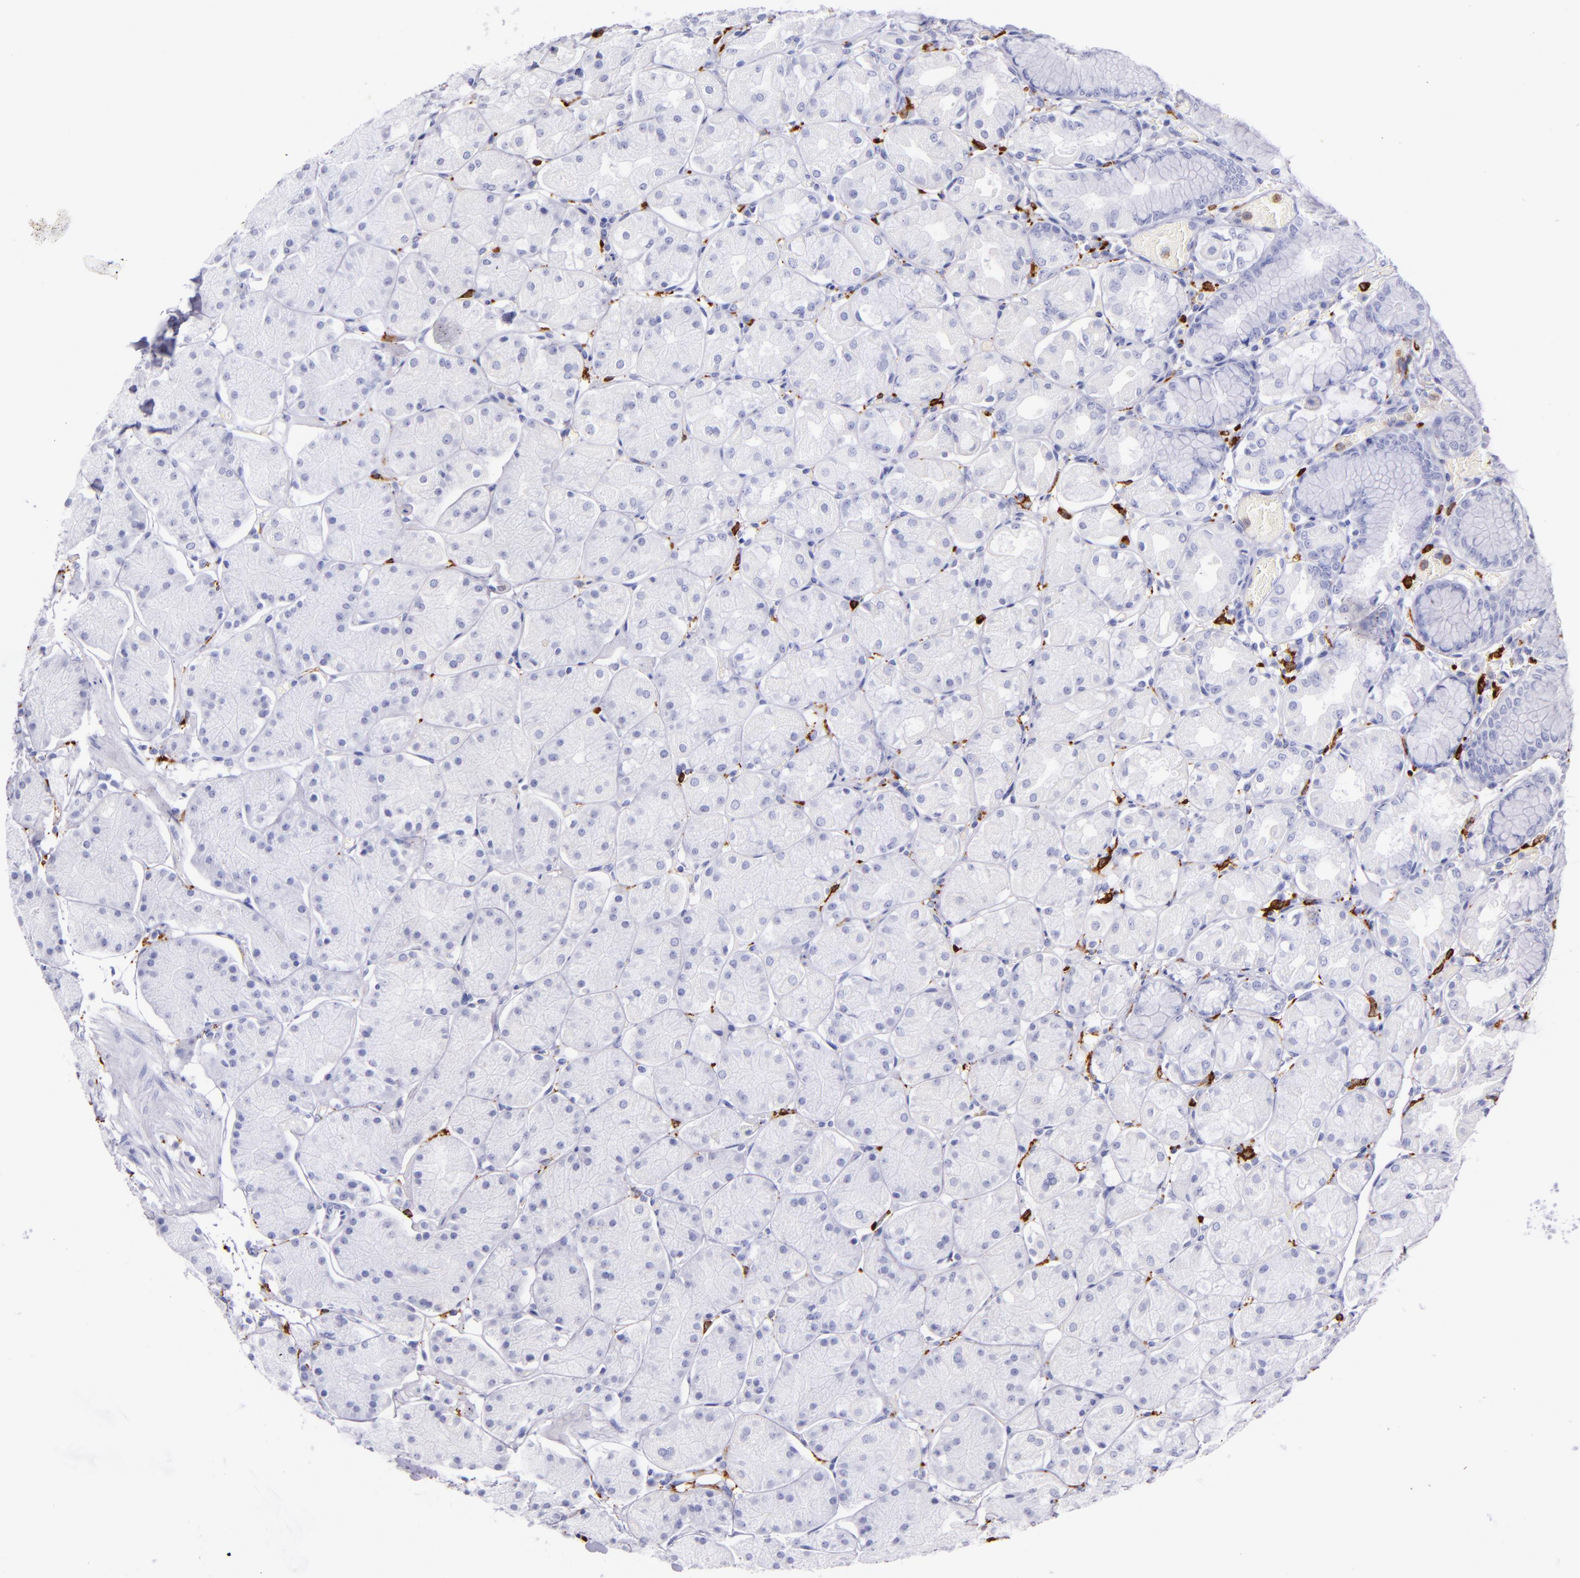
{"staining": {"intensity": "negative", "quantity": "none", "location": "none"}, "tissue": "stomach", "cell_type": "Glandular cells", "image_type": "normal", "snomed": [{"axis": "morphology", "description": "Normal tissue, NOS"}, {"axis": "topography", "description": "Stomach, upper"}, {"axis": "topography", "description": "Stomach"}], "caption": "Photomicrograph shows no significant protein positivity in glandular cells of normal stomach.", "gene": "CD163", "patient": {"sex": "male", "age": 76}}